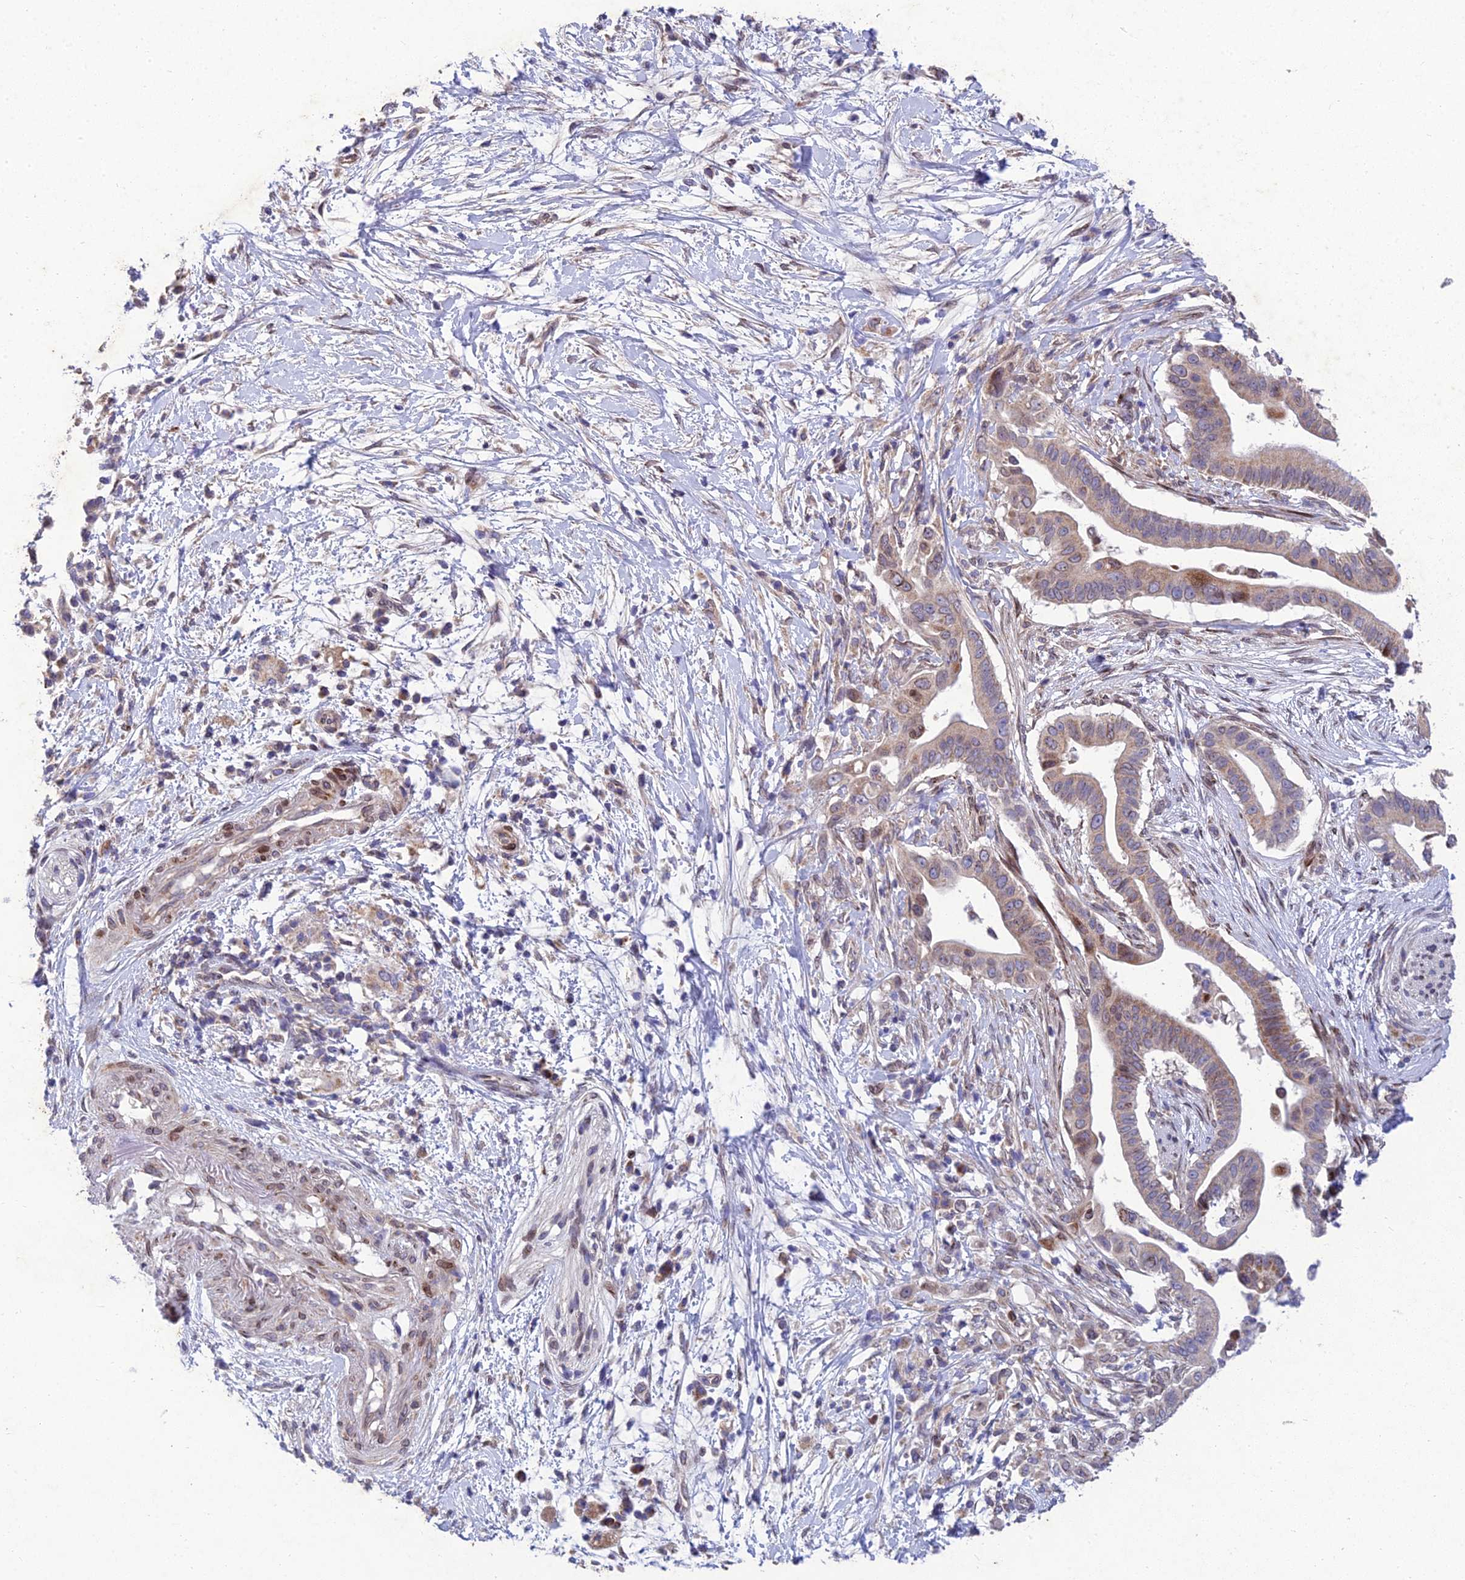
{"staining": {"intensity": "weak", "quantity": "25%-75%", "location": "cytoplasmic/membranous"}, "tissue": "pancreatic cancer", "cell_type": "Tumor cells", "image_type": "cancer", "snomed": [{"axis": "morphology", "description": "Adenocarcinoma, NOS"}, {"axis": "topography", "description": "Pancreas"}], "caption": "Weak cytoplasmic/membranous expression is appreciated in approximately 25%-75% of tumor cells in pancreatic cancer (adenocarcinoma).", "gene": "MGAT2", "patient": {"sex": "male", "age": 68}}